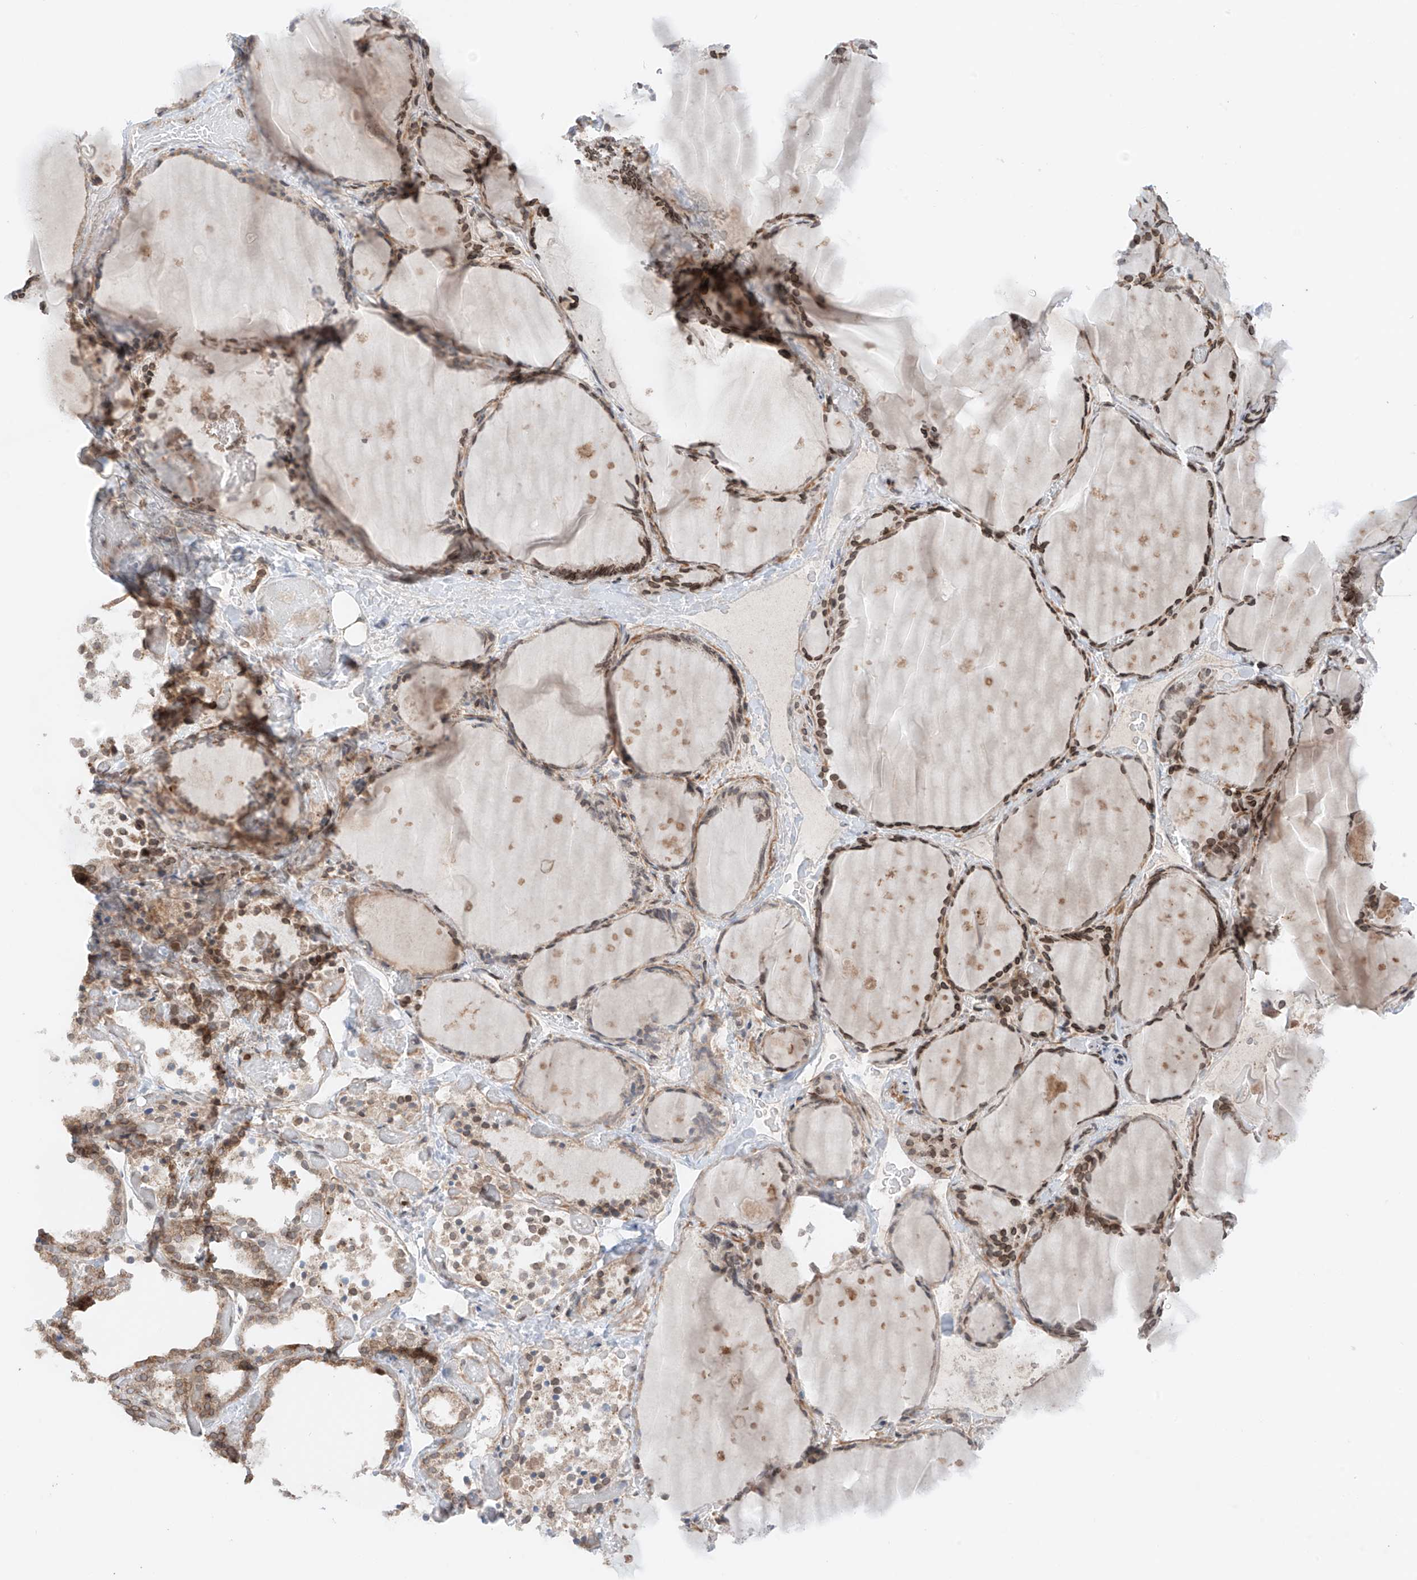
{"staining": {"intensity": "moderate", "quantity": ">75%", "location": "cytoplasmic/membranous,nuclear"}, "tissue": "thyroid gland", "cell_type": "Glandular cells", "image_type": "normal", "snomed": [{"axis": "morphology", "description": "Normal tissue, NOS"}, {"axis": "topography", "description": "Thyroid gland"}], "caption": "Human thyroid gland stained with a protein marker exhibits moderate staining in glandular cells.", "gene": "AHCTF1", "patient": {"sex": "female", "age": 44}}